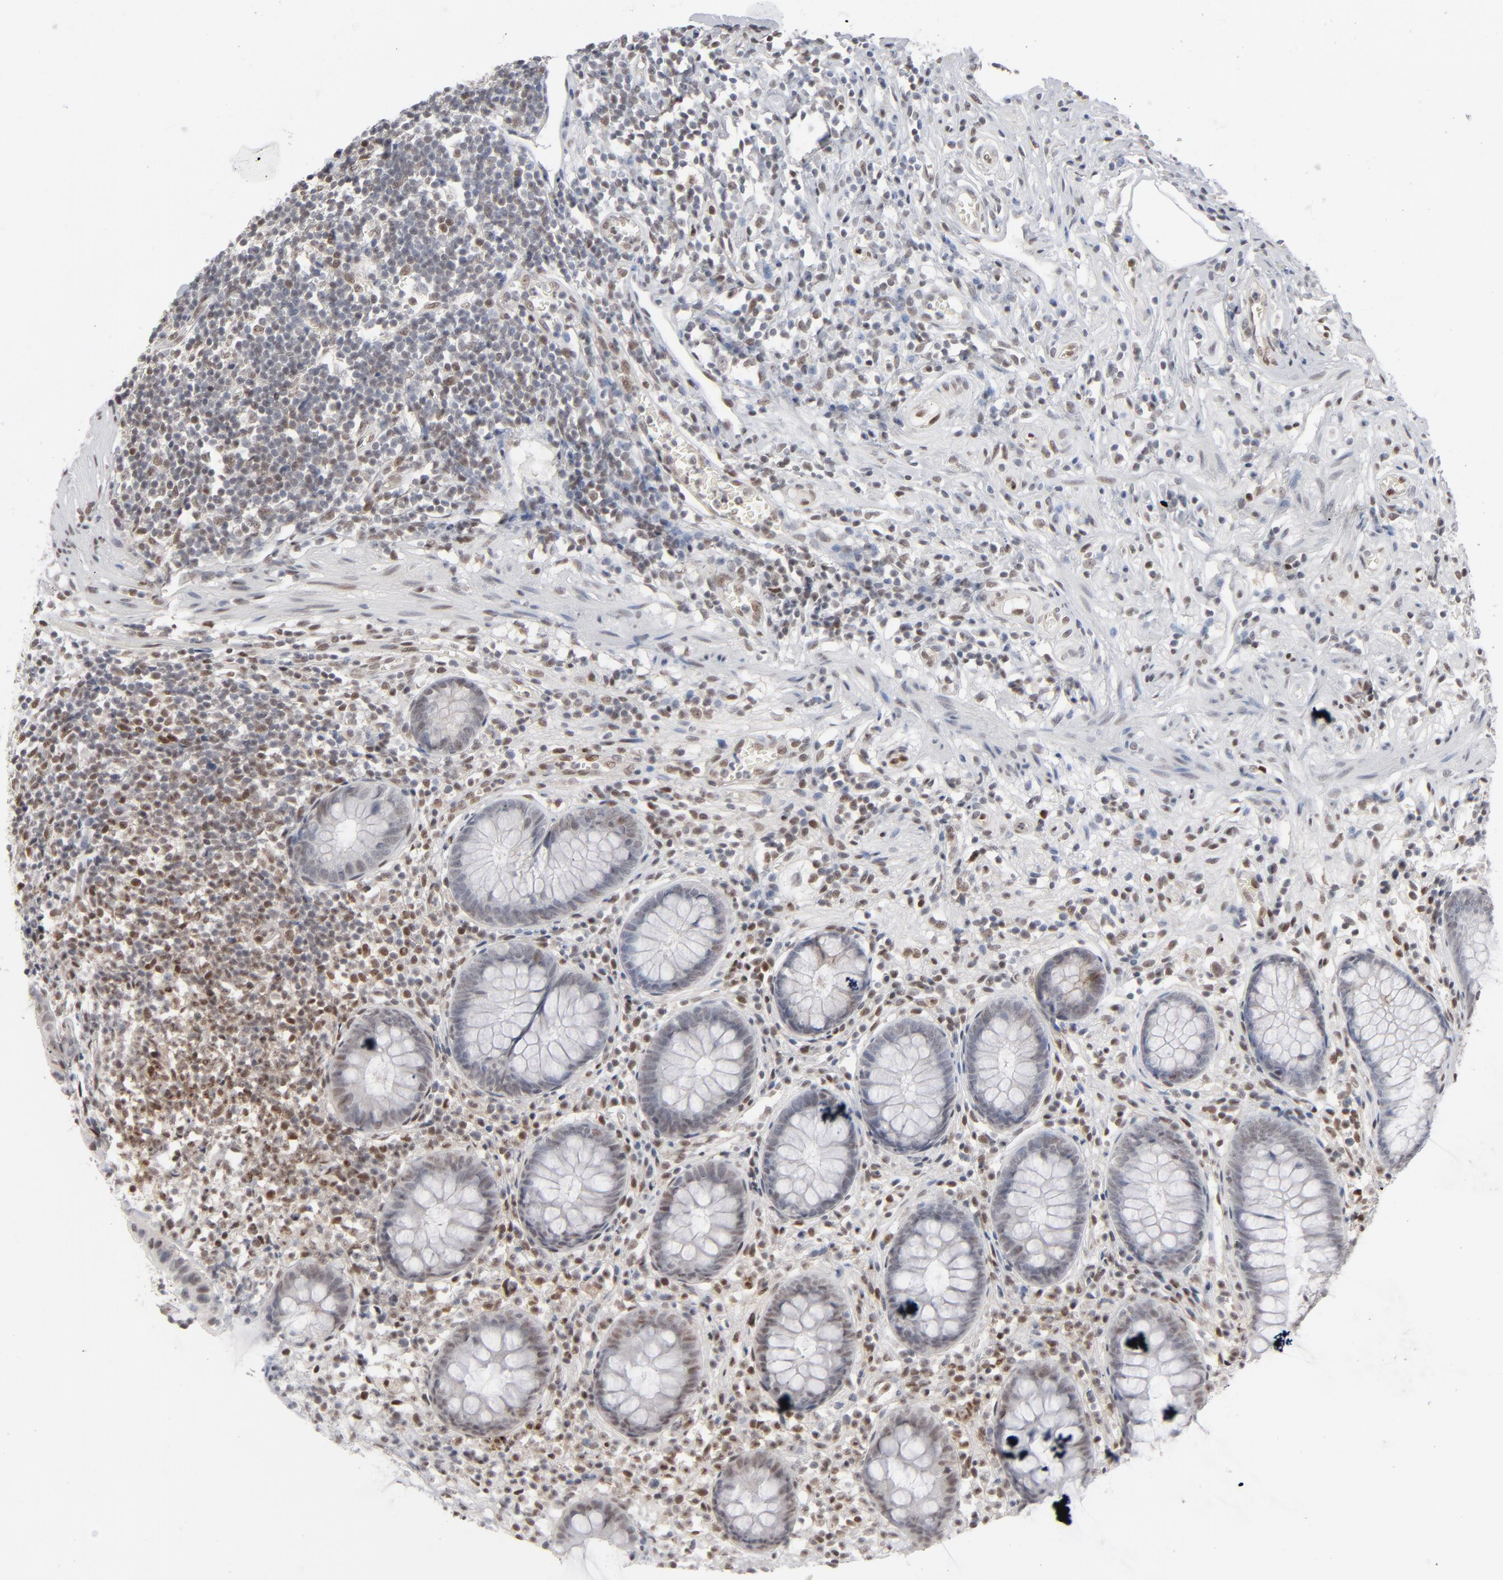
{"staining": {"intensity": "moderate", "quantity": ">75%", "location": "nuclear"}, "tissue": "appendix", "cell_type": "Glandular cells", "image_type": "normal", "snomed": [{"axis": "morphology", "description": "Normal tissue, NOS"}, {"axis": "topography", "description": "Appendix"}], "caption": "There is medium levels of moderate nuclear positivity in glandular cells of normal appendix, as demonstrated by immunohistochemical staining (brown color).", "gene": "IRF9", "patient": {"sex": "male", "age": 38}}